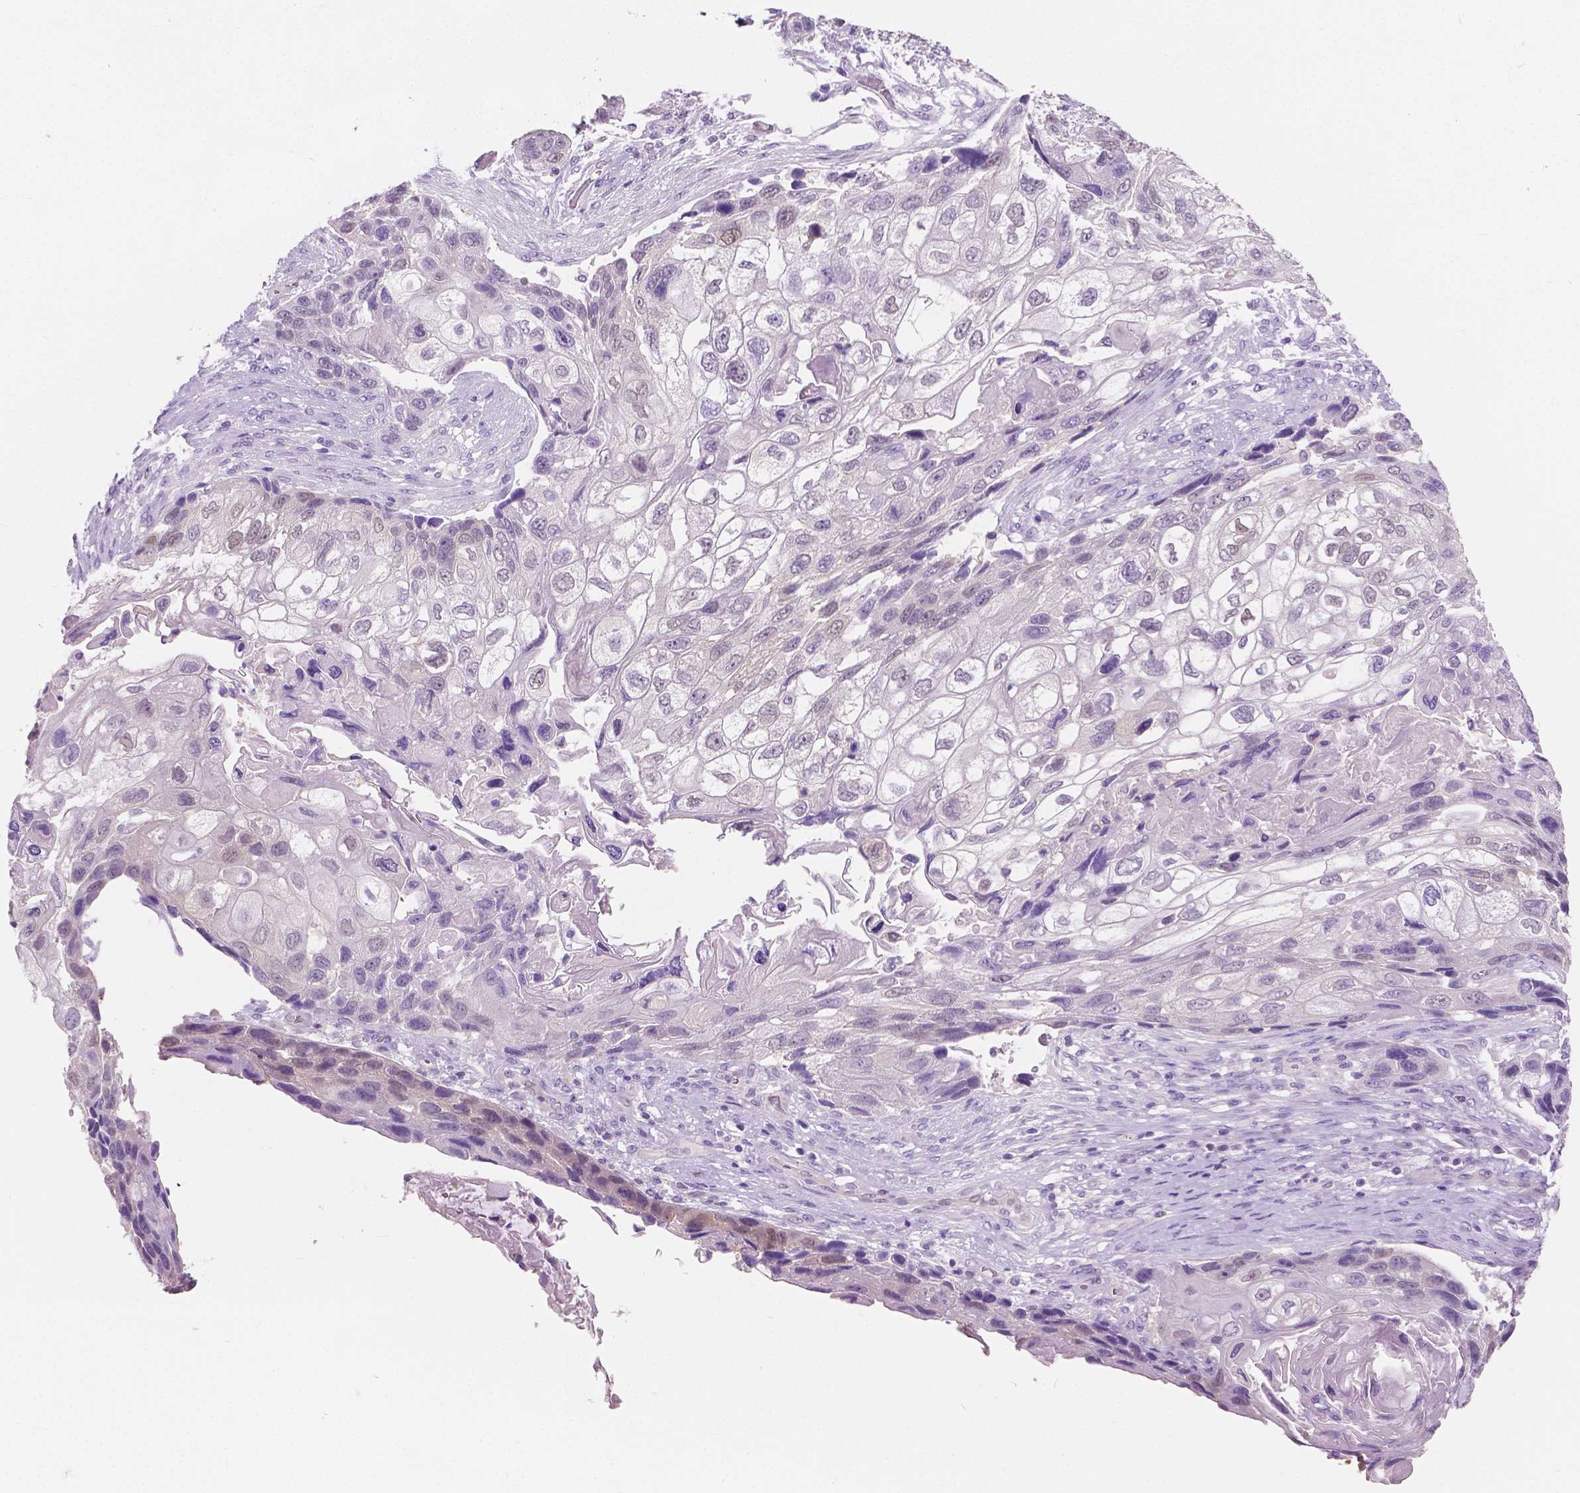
{"staining": {"intensity": "weak", "quantity": "<25%", "location": "nuclear"}, "tissue": "lung cancer", "cell_type": "Tumor cells", "image_type": "cancer", "snomed": [{"axis": "morphology", "description": "Squamous cell carcinoma, NOS"}, {"axis": "topography", "description": "Lung"}], "caption": "Photomicrograph shows no protein staining in tumor cells of lung cancer tissue. (DAB (3,3'-diaminobenzidine) IHC visualized using brightfield microscopy, high magnification).", "gene": "TKFC", "patient": {"sex": "male", "age": 69}}